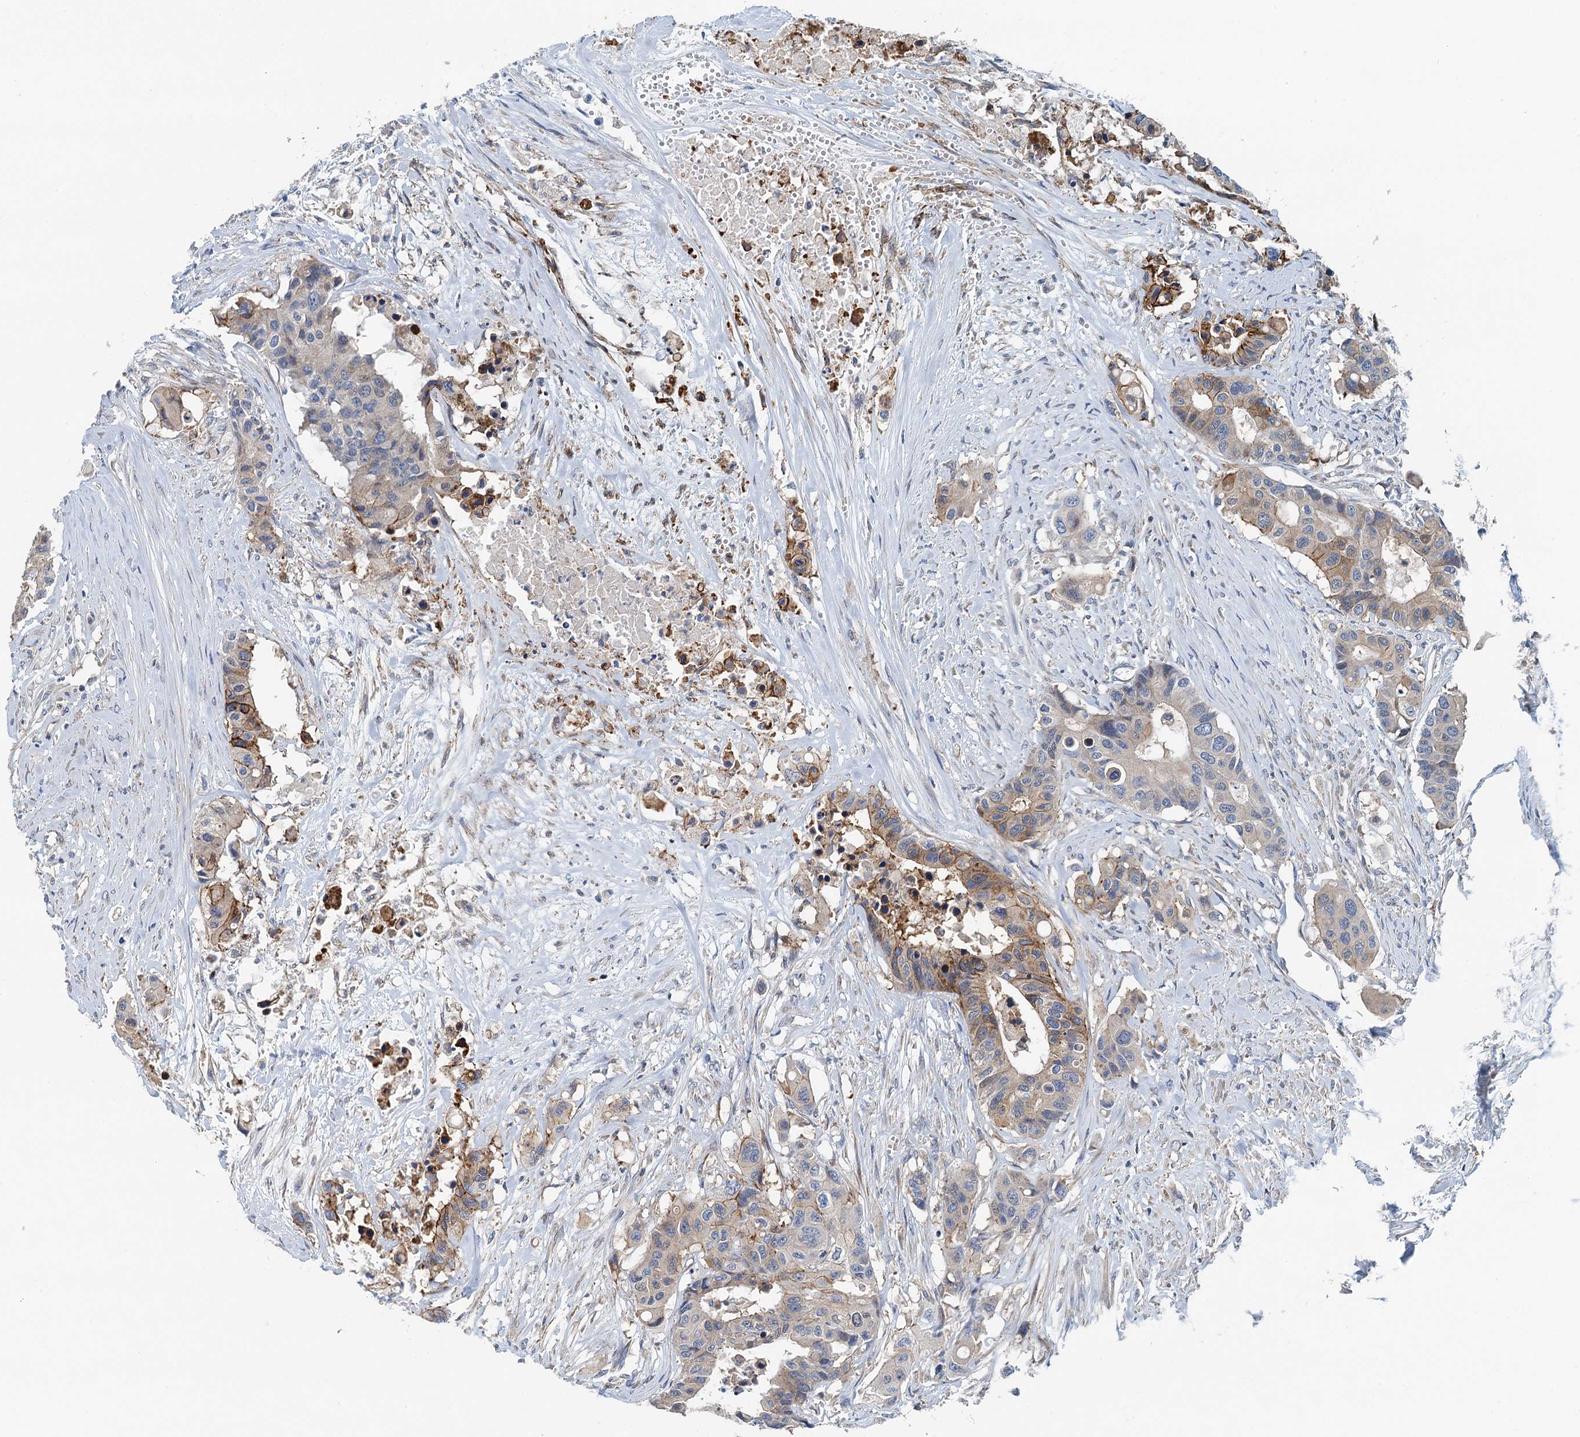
{"staining": {"intensity": "moderate", "quantity": "25%-75%", "location": "cytoplasmic/membranous"}, "tissue": "colorectal cancer", "cell_type": "Tumor cells", "image_type": "cancer", "snomed": [{"axis": "morphology", "description": "Adenocarcinoma, NOS"}, {"axis": "topography", "description": "Colon"}], "caption": "A photomicrograph of colorectal cancer (adenocarcinoma) stained for a protein demonstrates moderate cytoplasmic/membranous brown staining in tumor cells.", "gene": "PPP1R14D", "patient": {"sex": "male", "age": 77}}